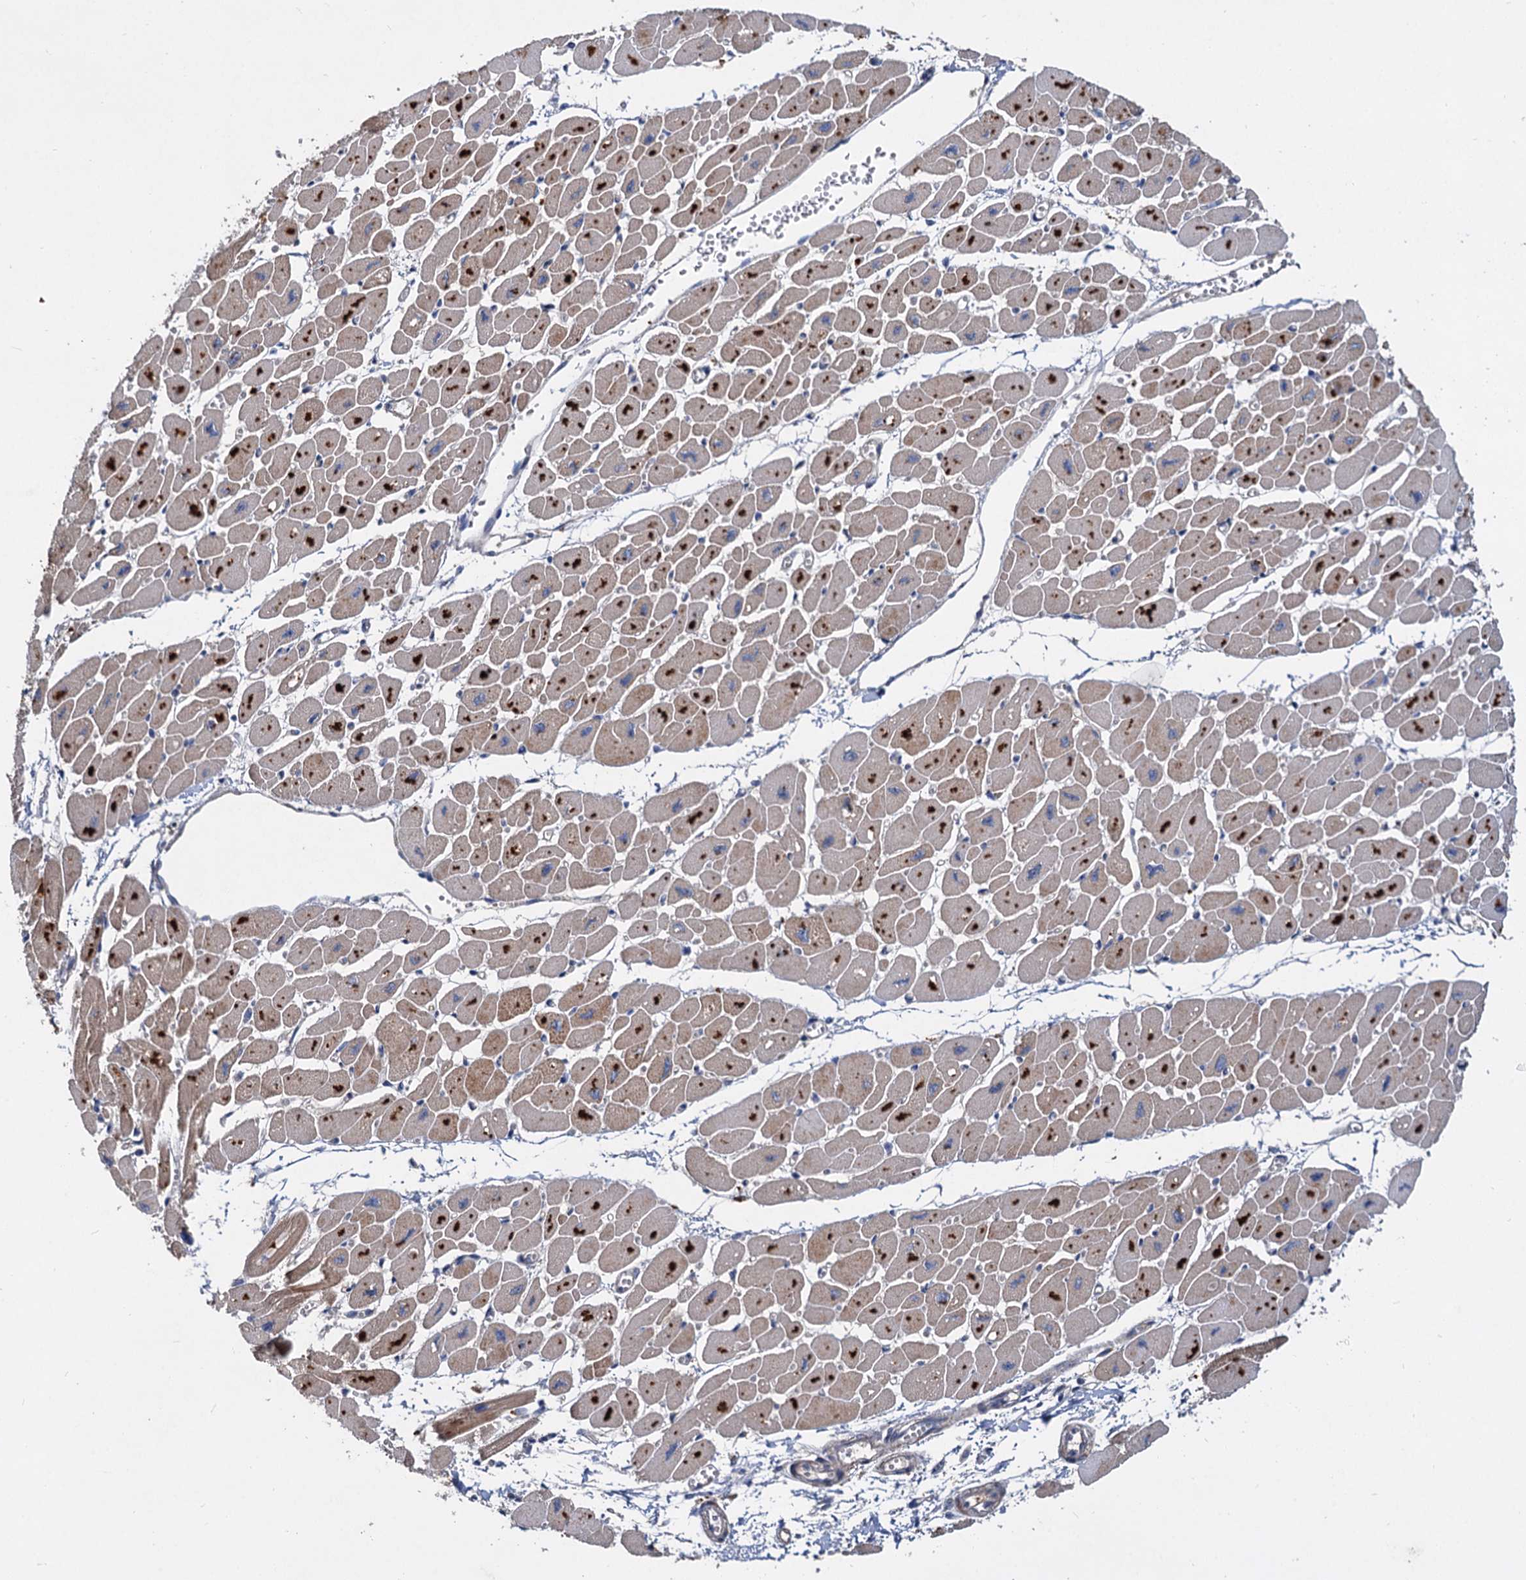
{"staining": {"intensity": "moderate", "quantity": ">75%", "location": "cytoplasmic/membranous"}, "tissue": "heart muscle", "cell_type": "Cardiomyocytes", "image_type": "normal", "snomed": [{"axis": "morphology", "description": "Normal tissue, NOS"}, {"axis": "topography", "description": "Heart"}], "caption": "A brown stain highlights moderate cytoplasmic/membranous staining of a protein in cardiomyocytes of normal human heart muscle.", "gene": "ALKBH7", "patient": {"sex": "female", "age": 54}}